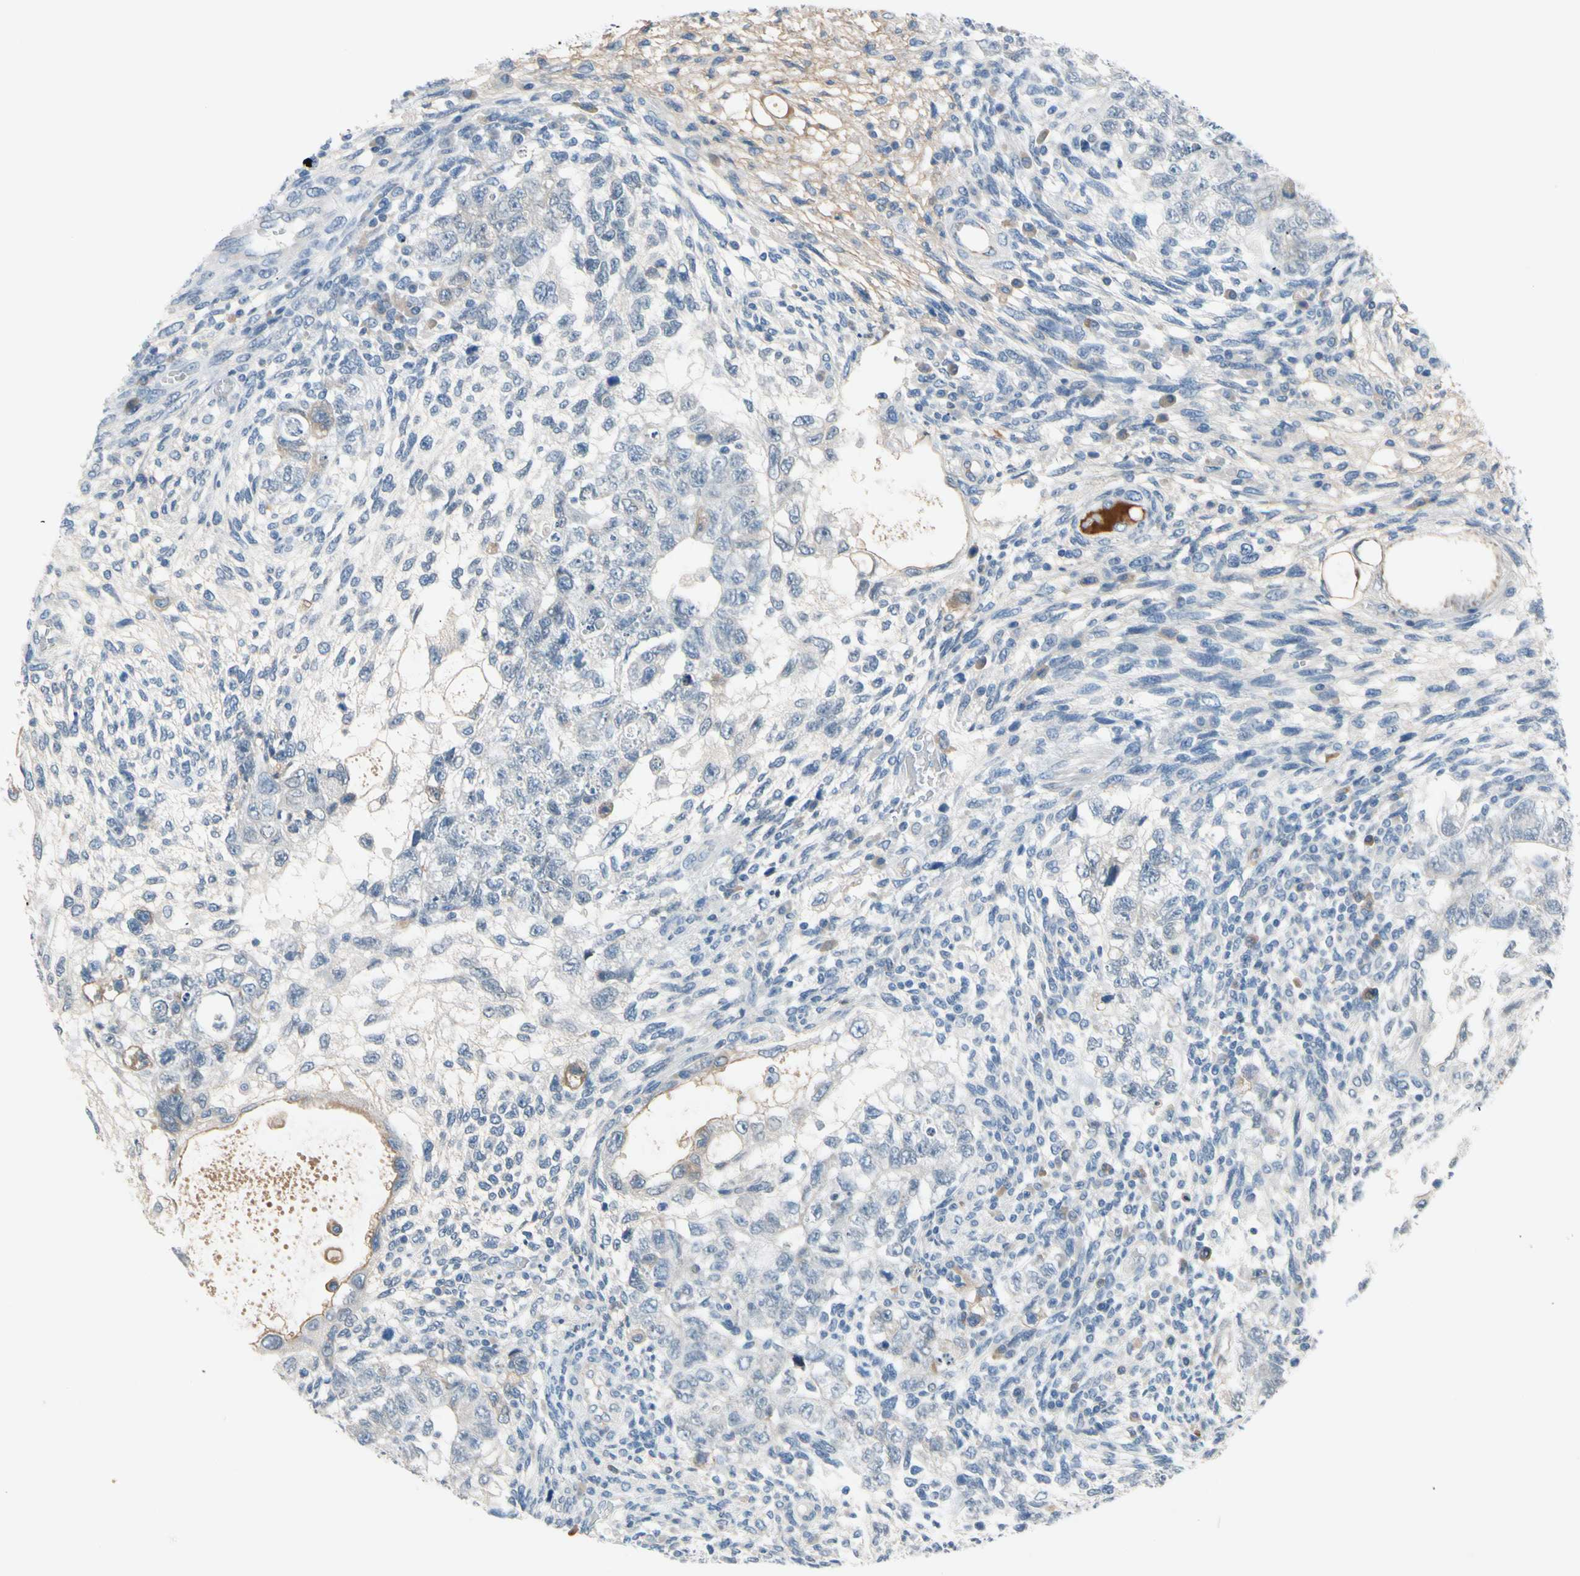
{"staining": {"intensity": "negative", "quantity": "none", "location": "none"}, "tissue": "testis cancer", "cell_type": "Tumor cells", "image_type": "cancer", "snomed": [{"axis": "morphology", "description": "Normal tissue, NOS"}, {"axis": "morphology", "description": "Carcinoma, Embryonal, NOS"}, {"axis": "topography", "description": "Testis"}], "caption": "Tumor cells show no significant protein expression in testis cancer. (IHC, brightfield microscopy, high magnification).", "gene": "CNDP1", "patient": {"sex": "male", "age": 36}}